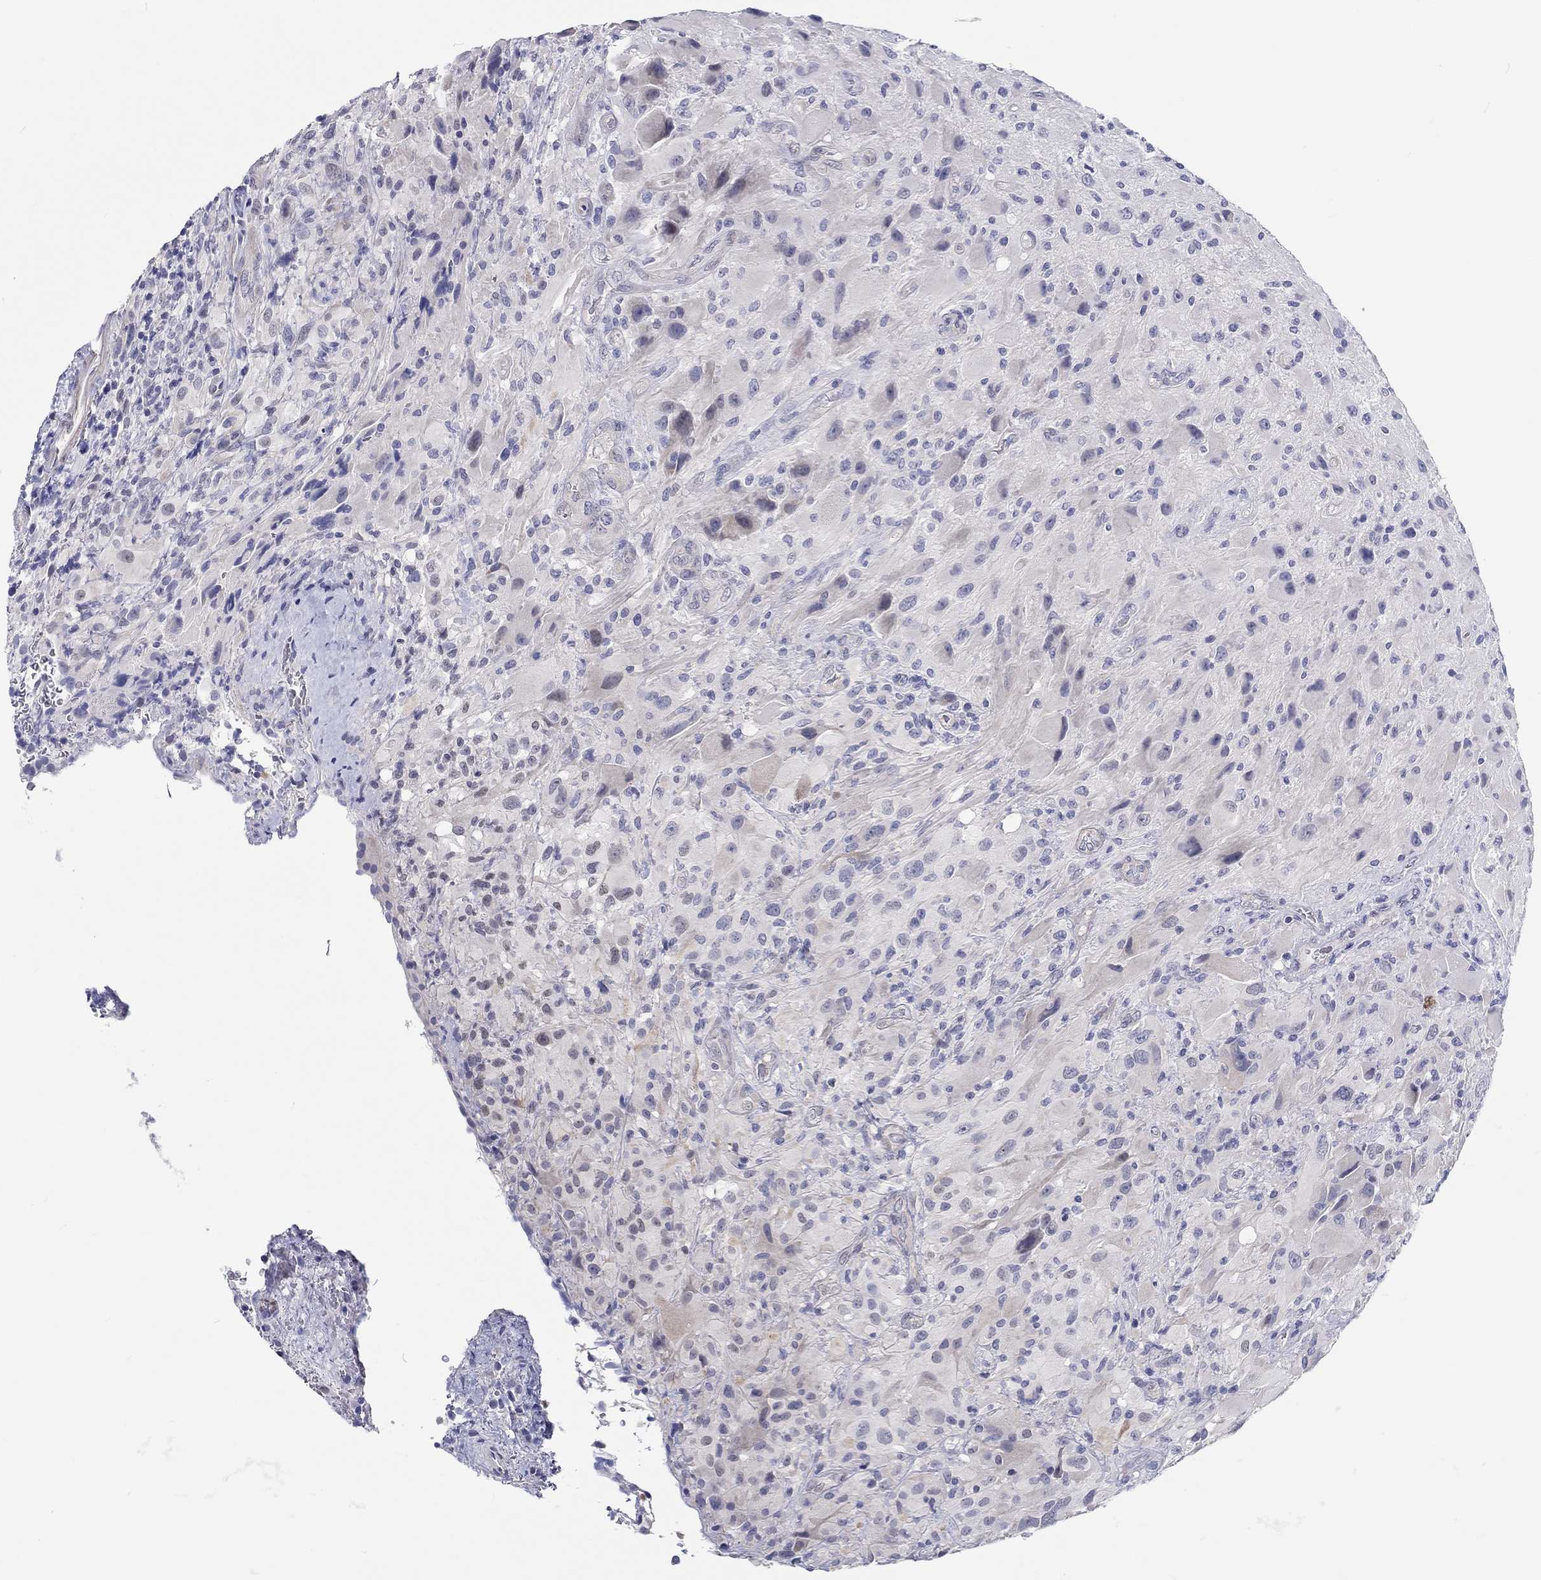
{"staining": {"intensity": "negative", "quantity": "none", "location": "none"}, "tissue": "glioma", "cell_type": "Tumor cells", "image_type": "cancer", "snomed": [{"axis": "morphology", "description": "Glioma, malignant, High grade"}, {"axis": "topography", "description": "Cerebral cortex"}], "caption": "Immunohistochemical staining of malignant glioma (high-grade) demonstrates no significant positivity in tumor cells.", "gene": "CRYGD", "patient": {"sex": "male", "age": 35}}